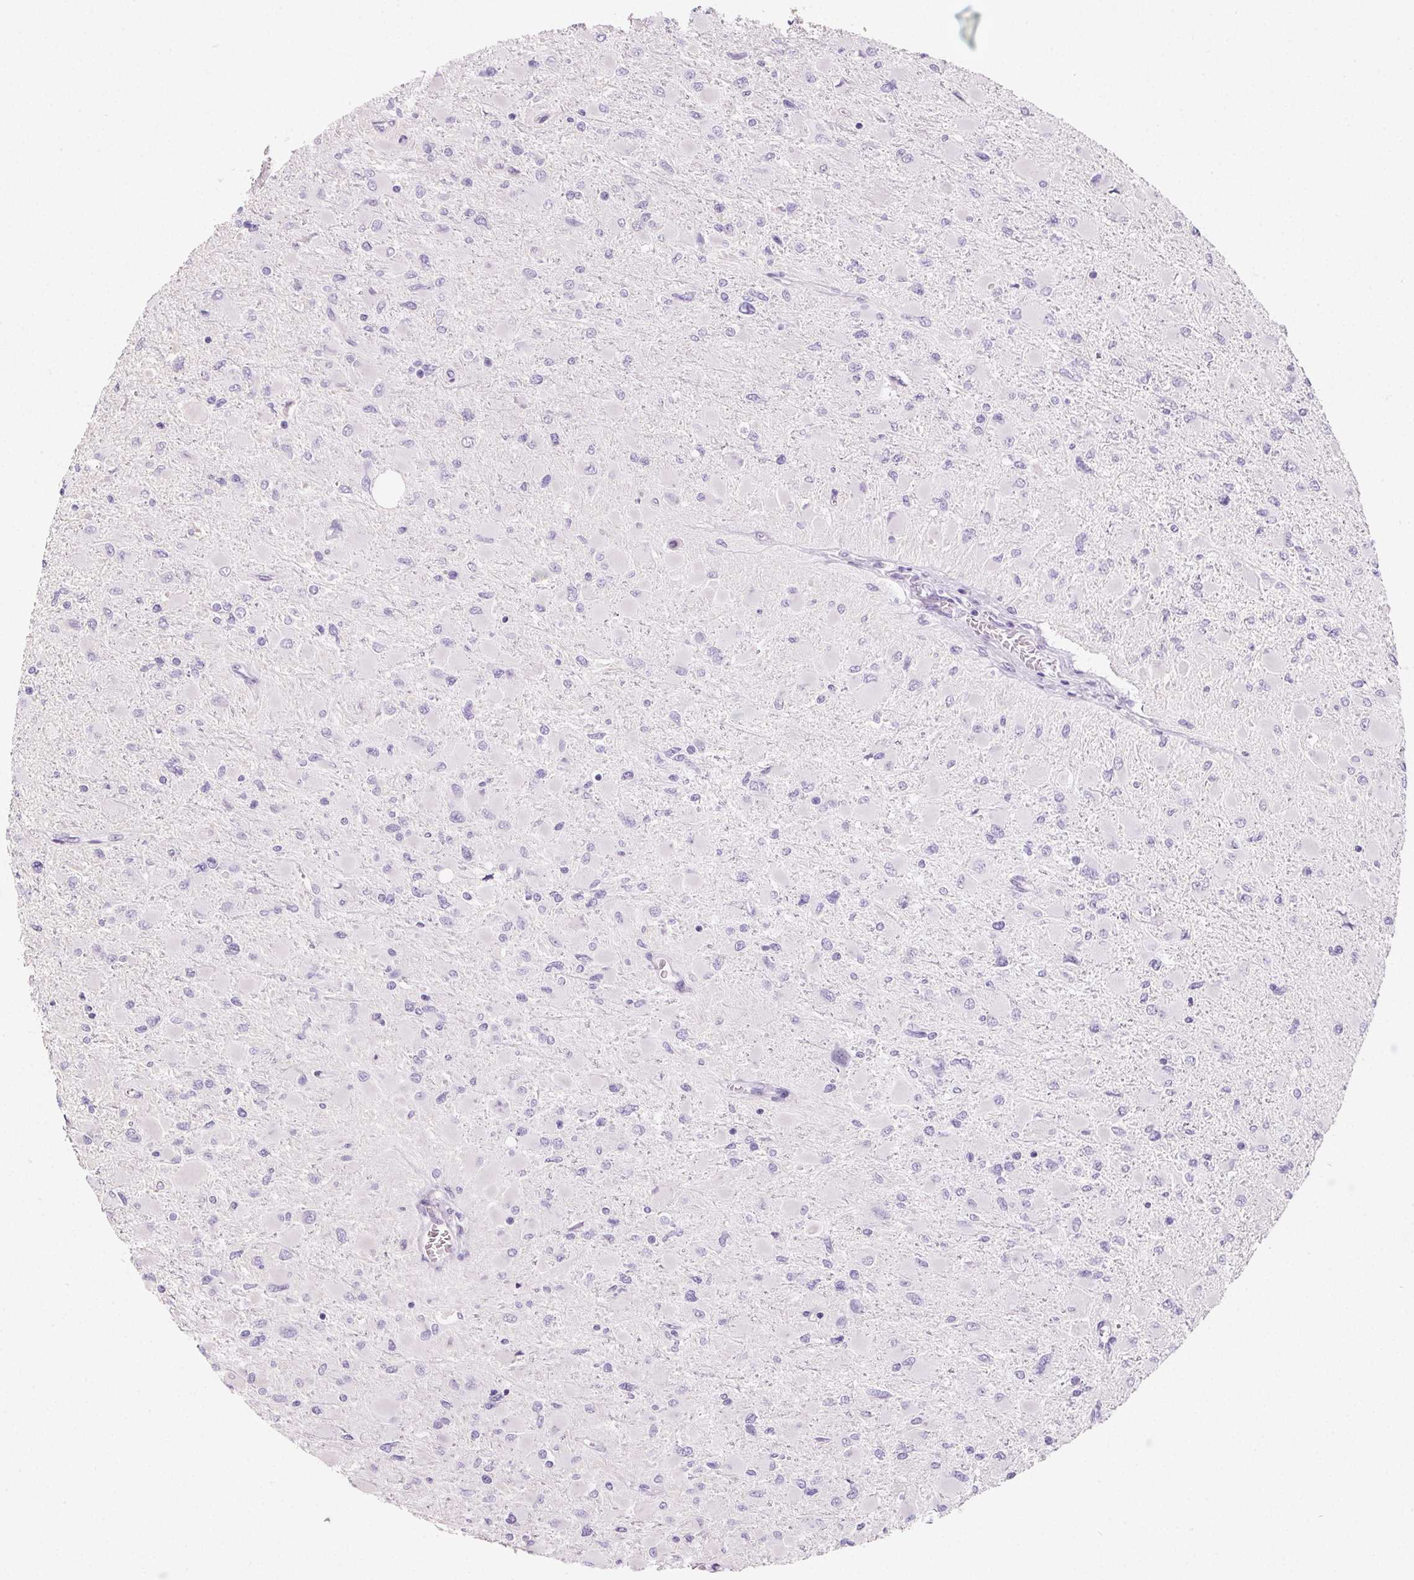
{"staining": {"intensity": "negative", "quantity": "none", "location": "none"}, "tissue": "glioma", "cell_type": "Tumor cells", "image_type": "cancer", "snomed": [{"axis": "morphology", "description": "Glioma, malignant, High grade"}, {"axis": "topography", "description": "Cerebral cortex"}], "caption": "Protein analysis of glioma demonstrates no significant expression in tumor cells. (Stains: DAB IHC with hematoxylin counter stain, Microscopy: brightfield microscopy at high magnification).", "gene": "PRSS3", "patient": {"sex": "female", "age": 36}}